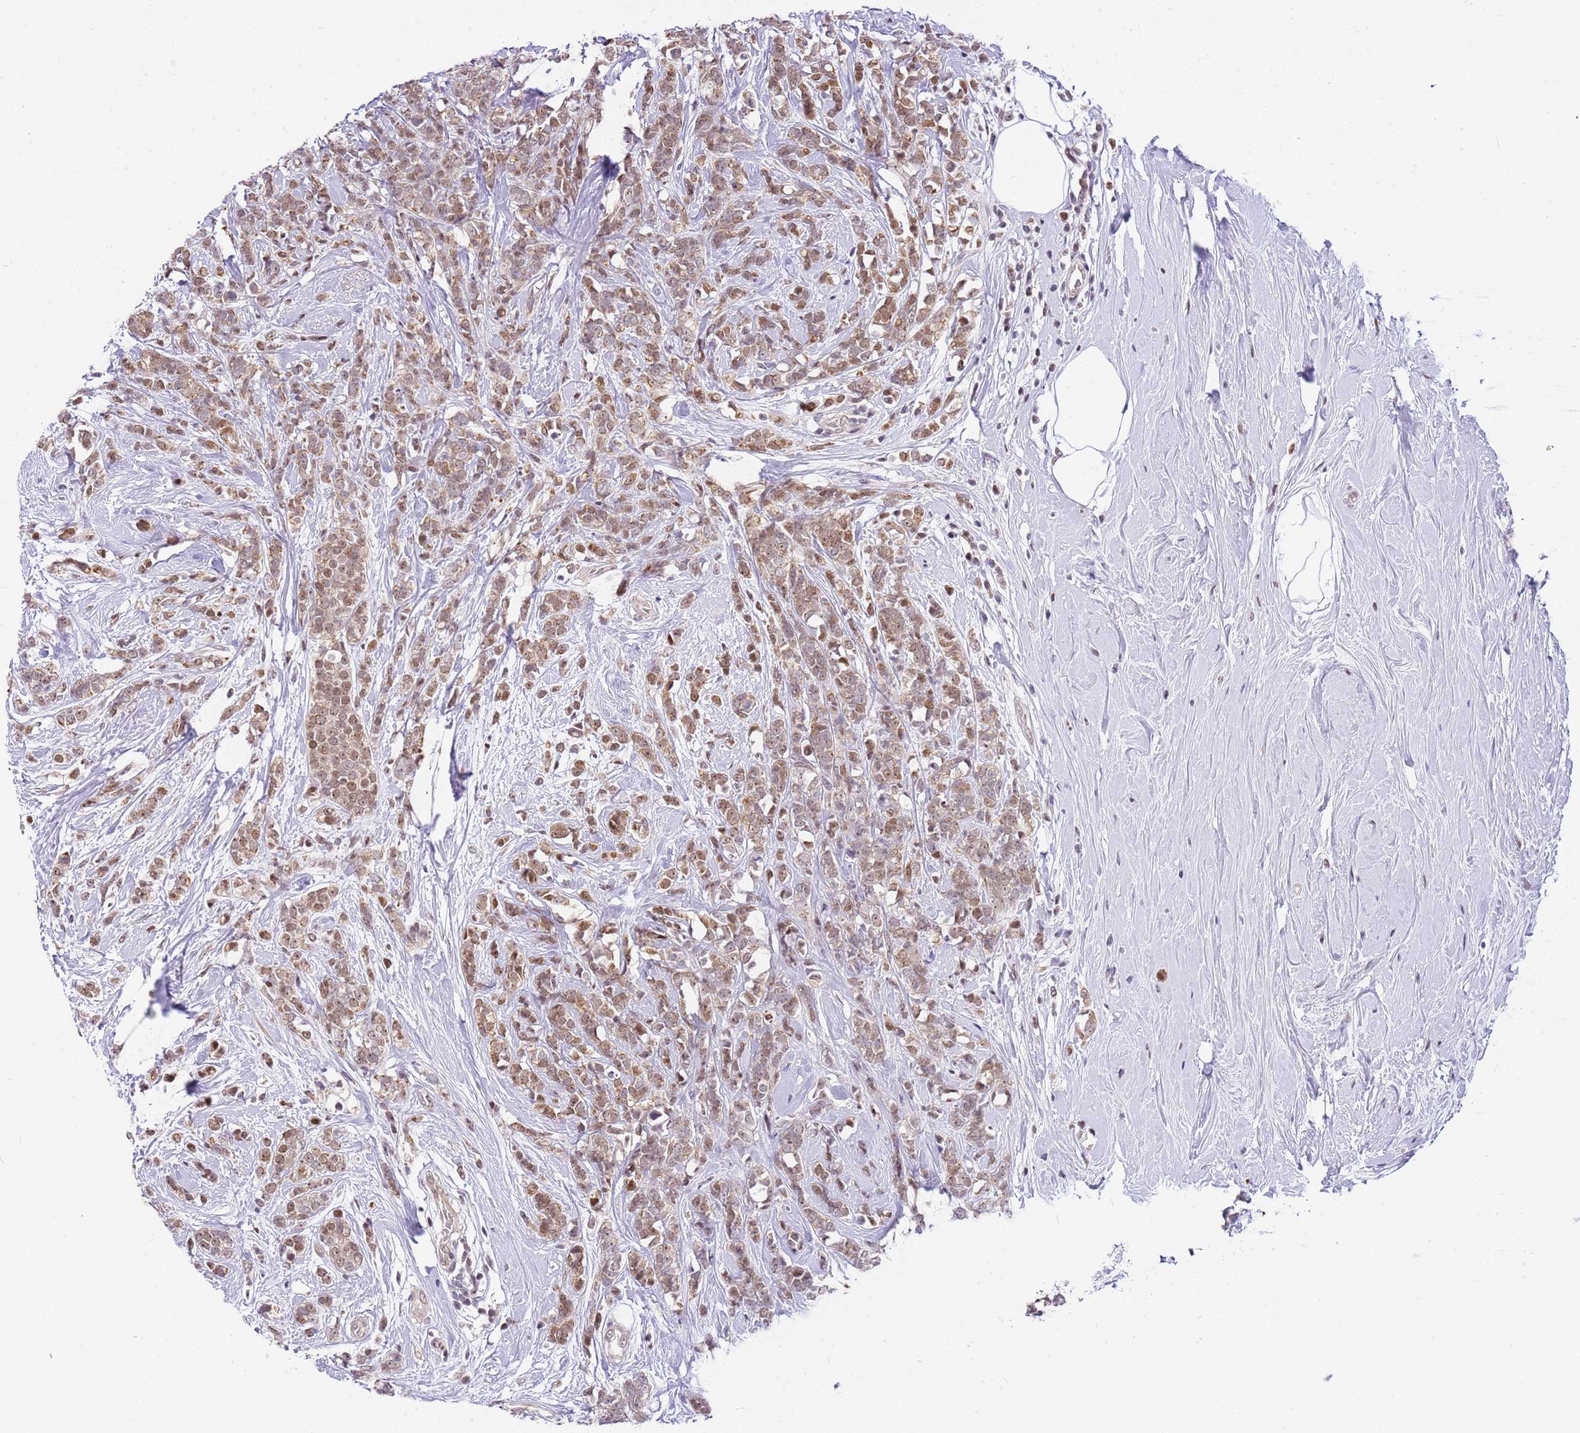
{"staining": {"intensity": "weak", "quantity": ">75%", "location": "cytoplasmic/membranous,nuclear"}, "tissue": "breast cancer", "cell_type": "Tumor cells", "image_type": "cancer", "snomed": [{"axis": "morphology", "description": "Lobular carcinoma"}, {"axis": "topography", "description": "Breast"}], "caption": "Immunohistochemical staining of breast cancer reveals low levels of weak cytoplasmic/membranous and nuclear expression in about >75% of tumor cells.", "gene": "RFK", "patient": {"sex": "female", "age": 58}}